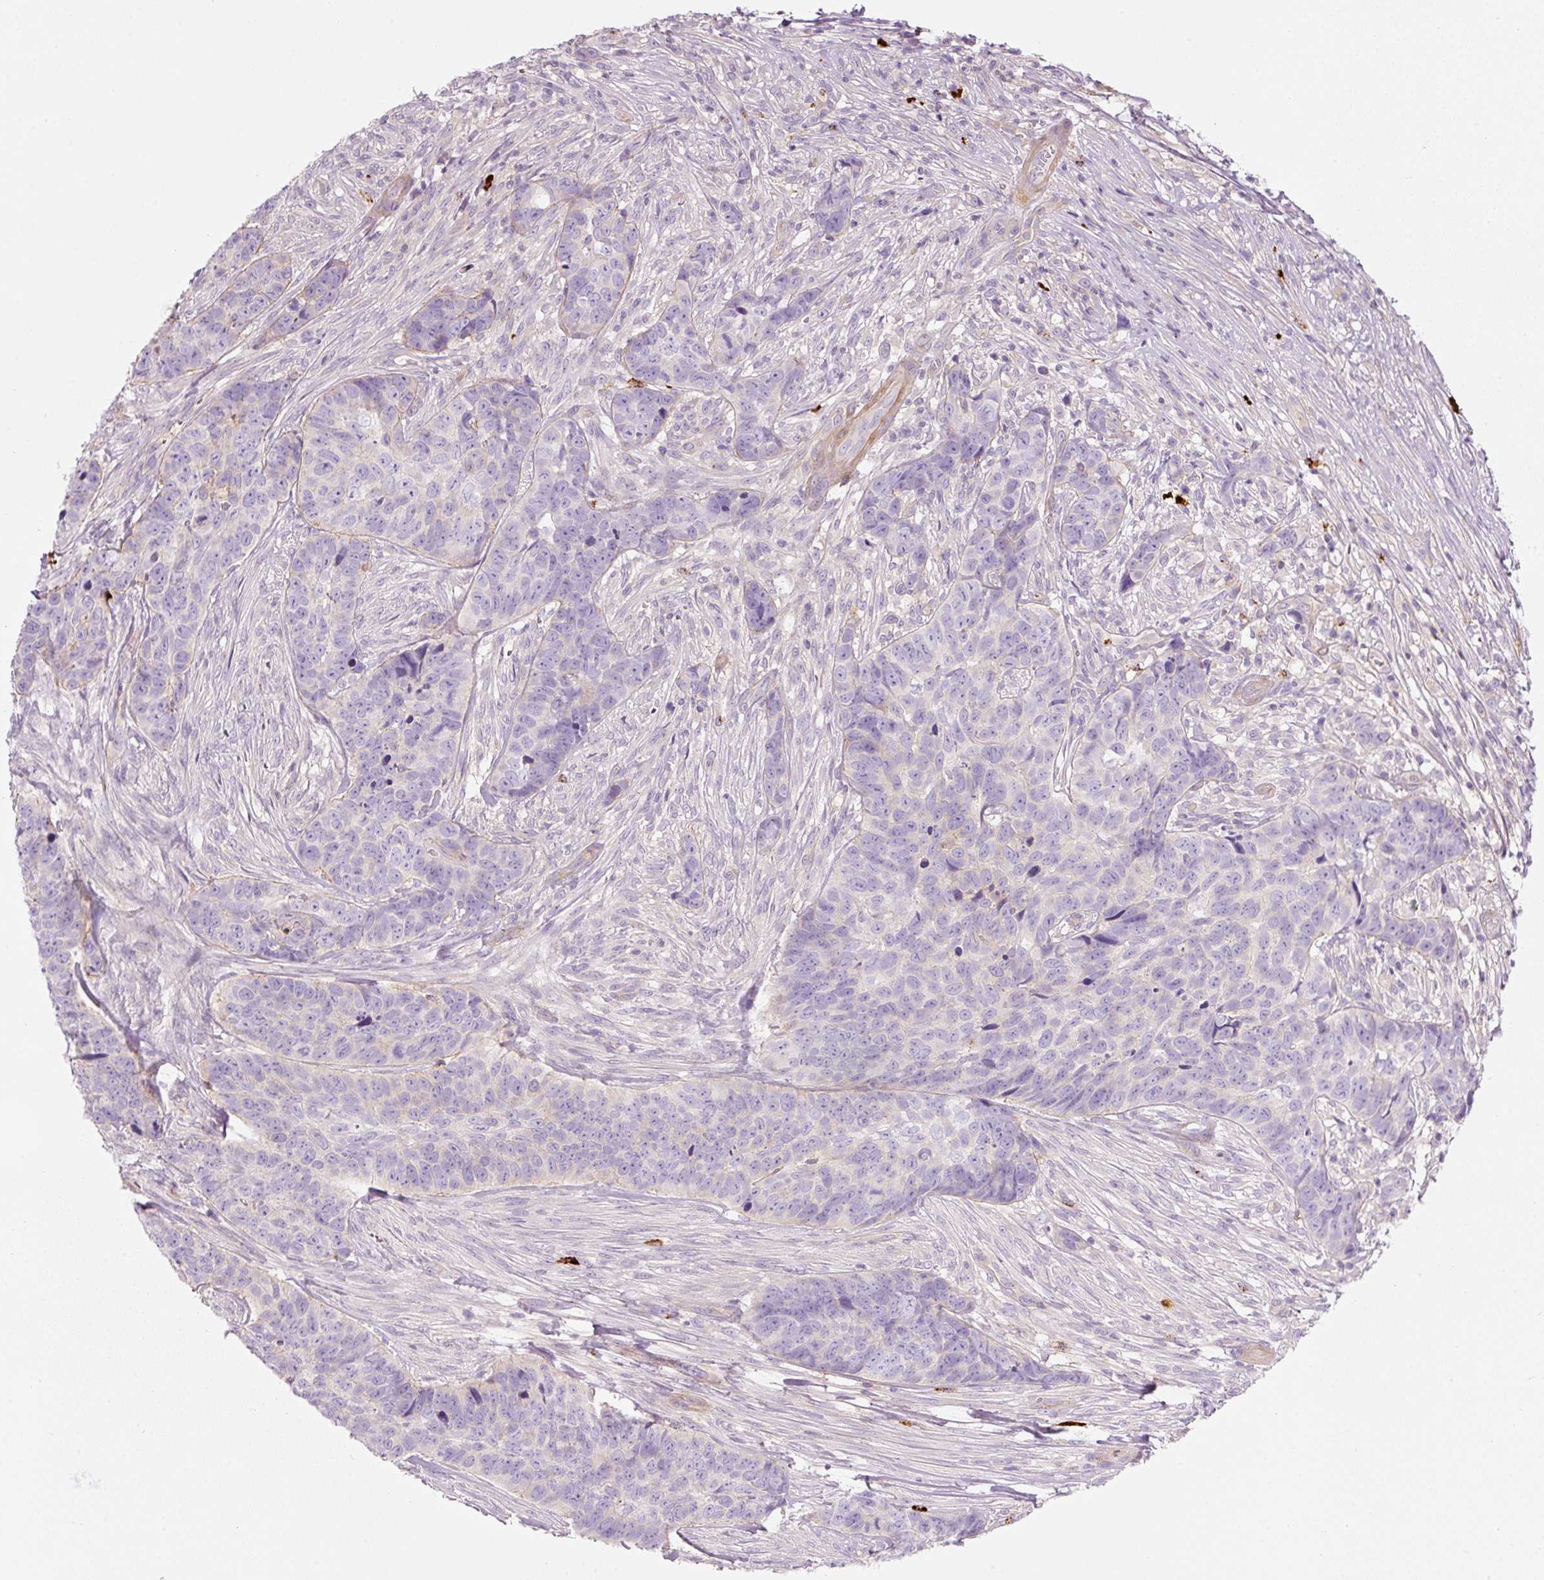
{"staining": {"intensity": "negative", "quantity": "none", "location": "none"}, "tissue": "skin cancer", "cell_type": "Tumor cells", "image_type": "cancer", "snomed": [{"axis": "morphology", "description": "Basal cell carcinoma"}, {"axis": "topography", "description": "Skin"}], "caption": "Protein analysis of skin basal cell carcinoma demonstrates no significant positivity in tumor cells.", "gene": "MAP3K3", "patient": {"sex": "female", "age": 82}}